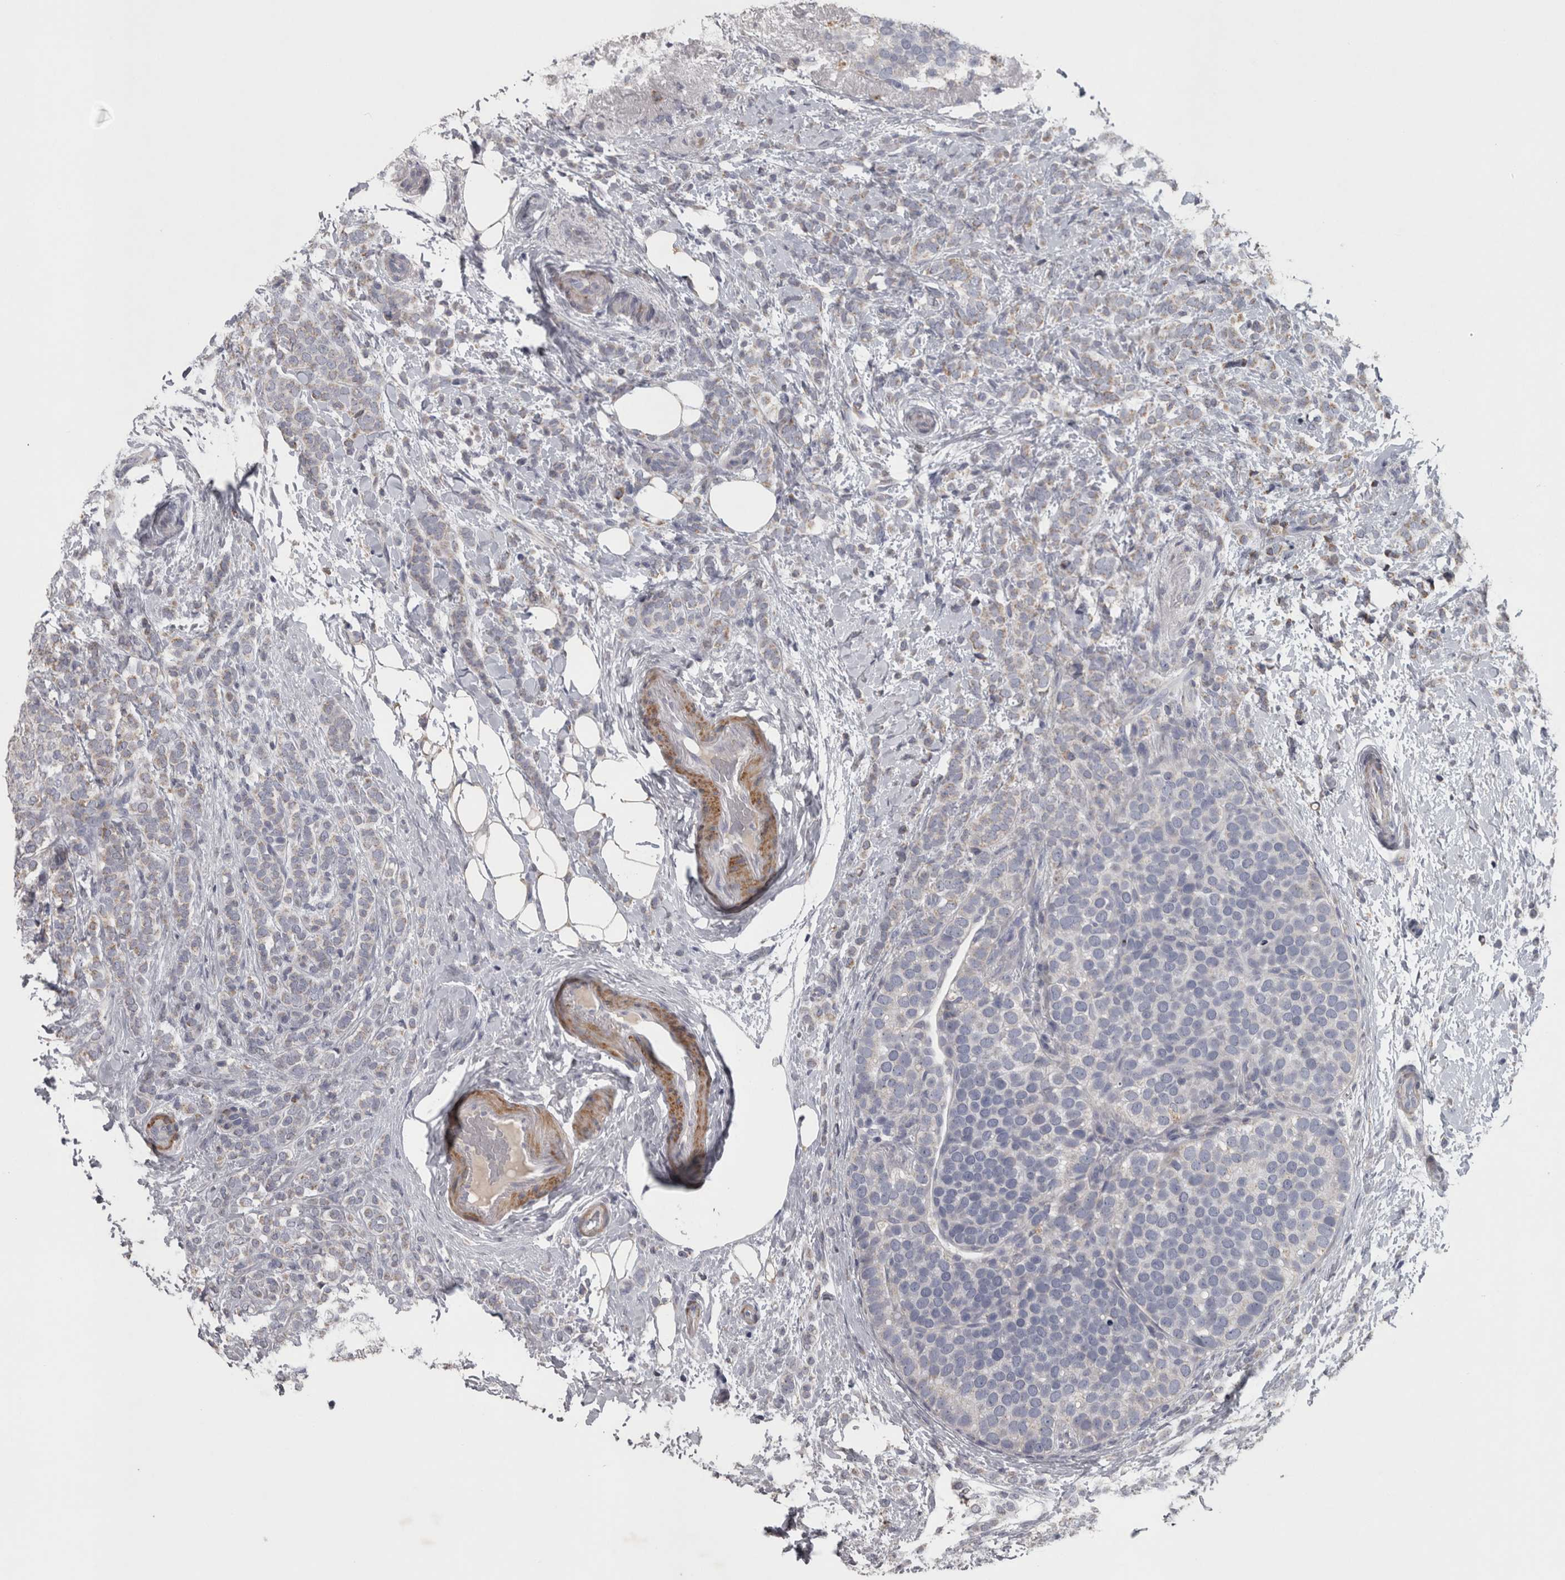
{"staining": {"intensity": "negative", "quantity": "none", "location": "none"}, "tissue": "breast cancer", "cell_type": "Tumor cells", "image_type": "cancer", "snomed": [{"axis": "morphology", "description": "Lobular carcinoma"}, {"axis": "topography", "description": "Breast"}], "caption": "This is a image of immunohistochemistry staining of breast cancer, which shows no expression in tumor cells.", "gene": "DBT", "patient": {"sex": "female", "age": 50}}